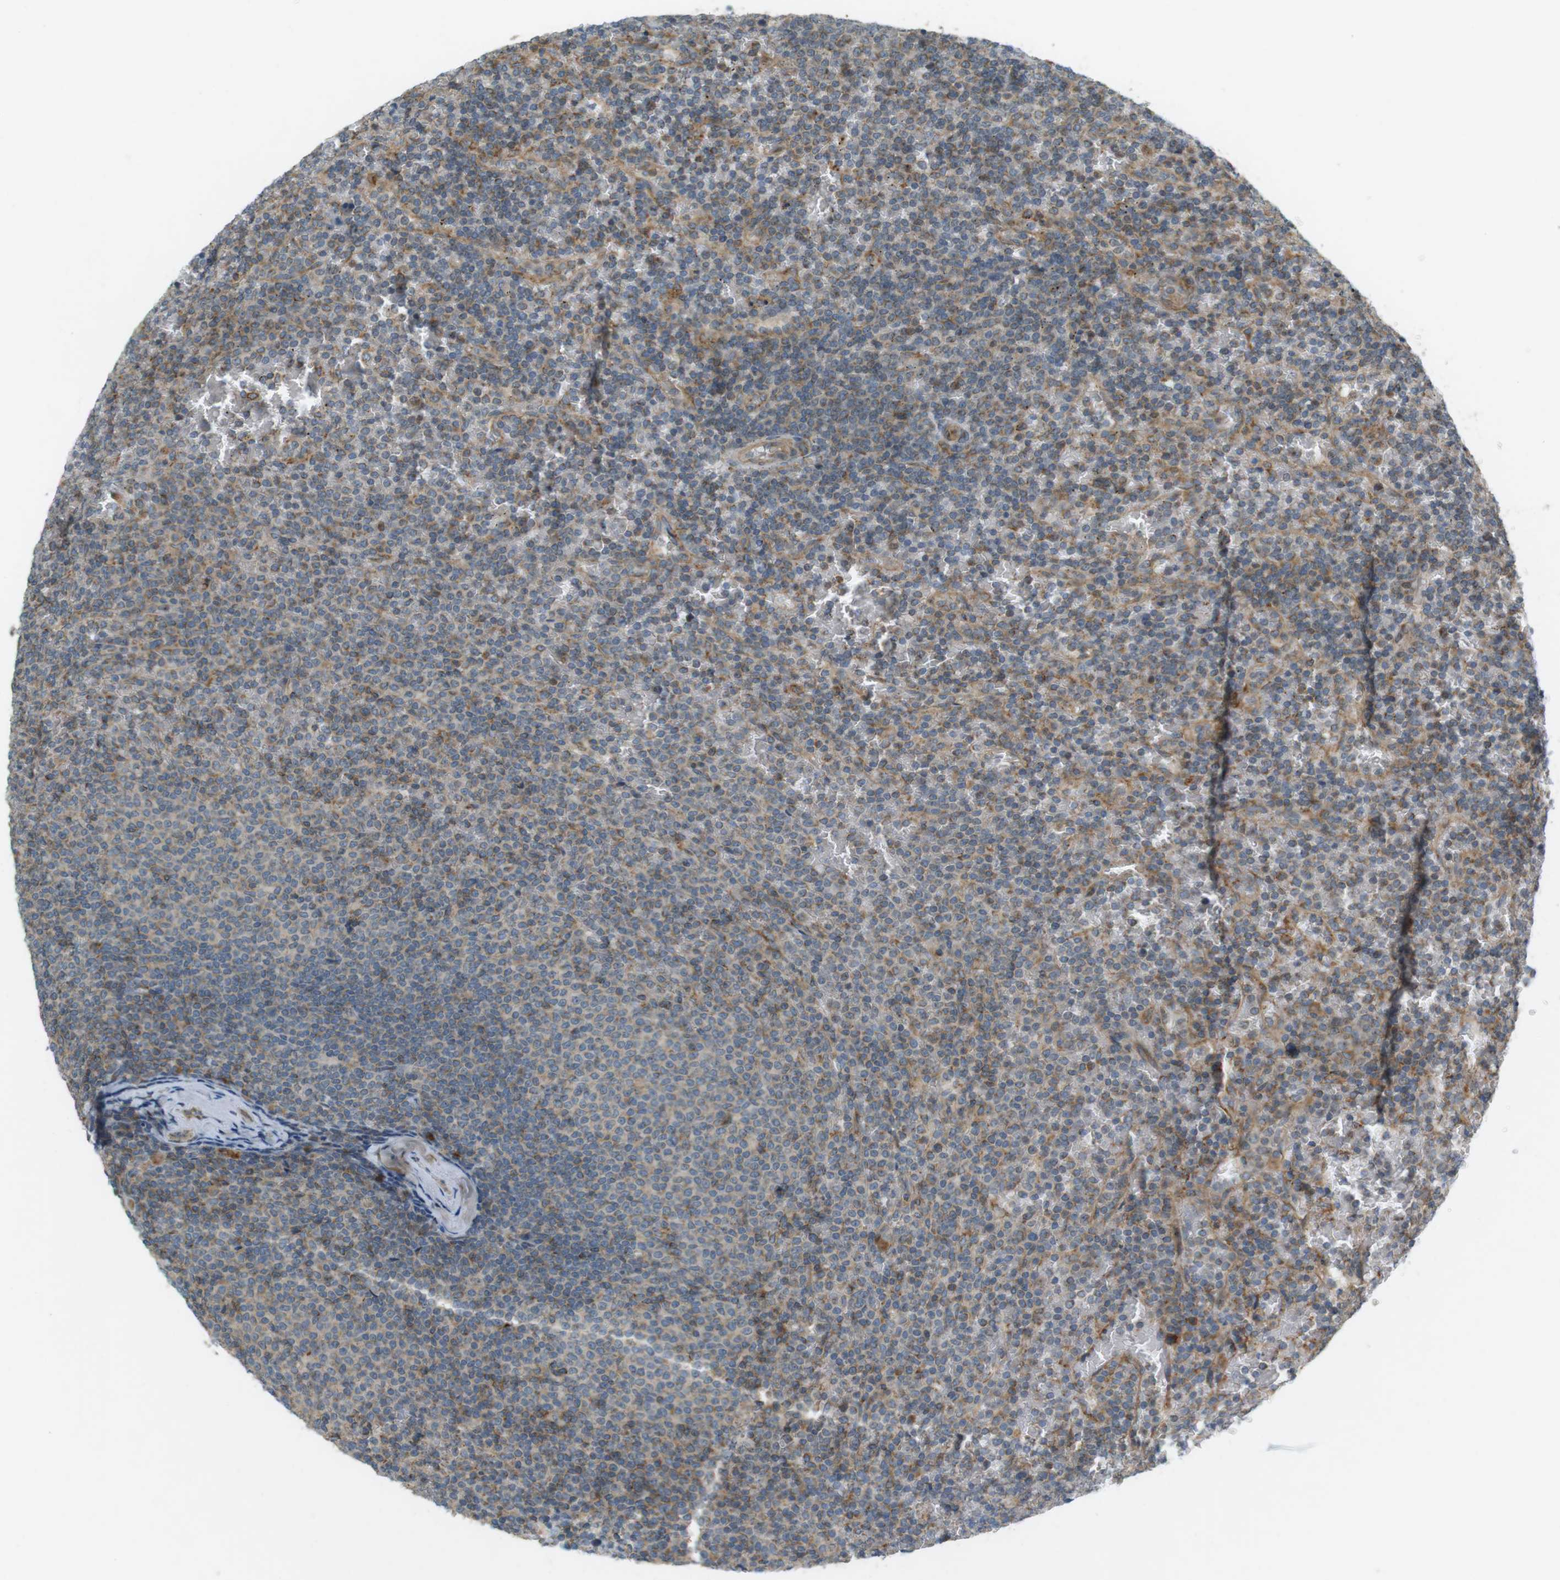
{"staining": {"intensity": "weak", "quantity": "<25%", "location": "cytoplasmic/membranous"}, "tissue": "lymphoma", "cell_type": "Tumor cells", "image_type": "cancer", "snomed": [{"axis": "morphology", "description": "Malignant lymphoma, non-Hodgkin's type, Low grade"}, {"axis": "topography", "description": "Spleen"}], "caption": "This is a image of IHC staining of lymphoma, which shows no expression in tumor cells.", "gene": "SLC41A1", "patient": {"sex": "female", "age": 77}}